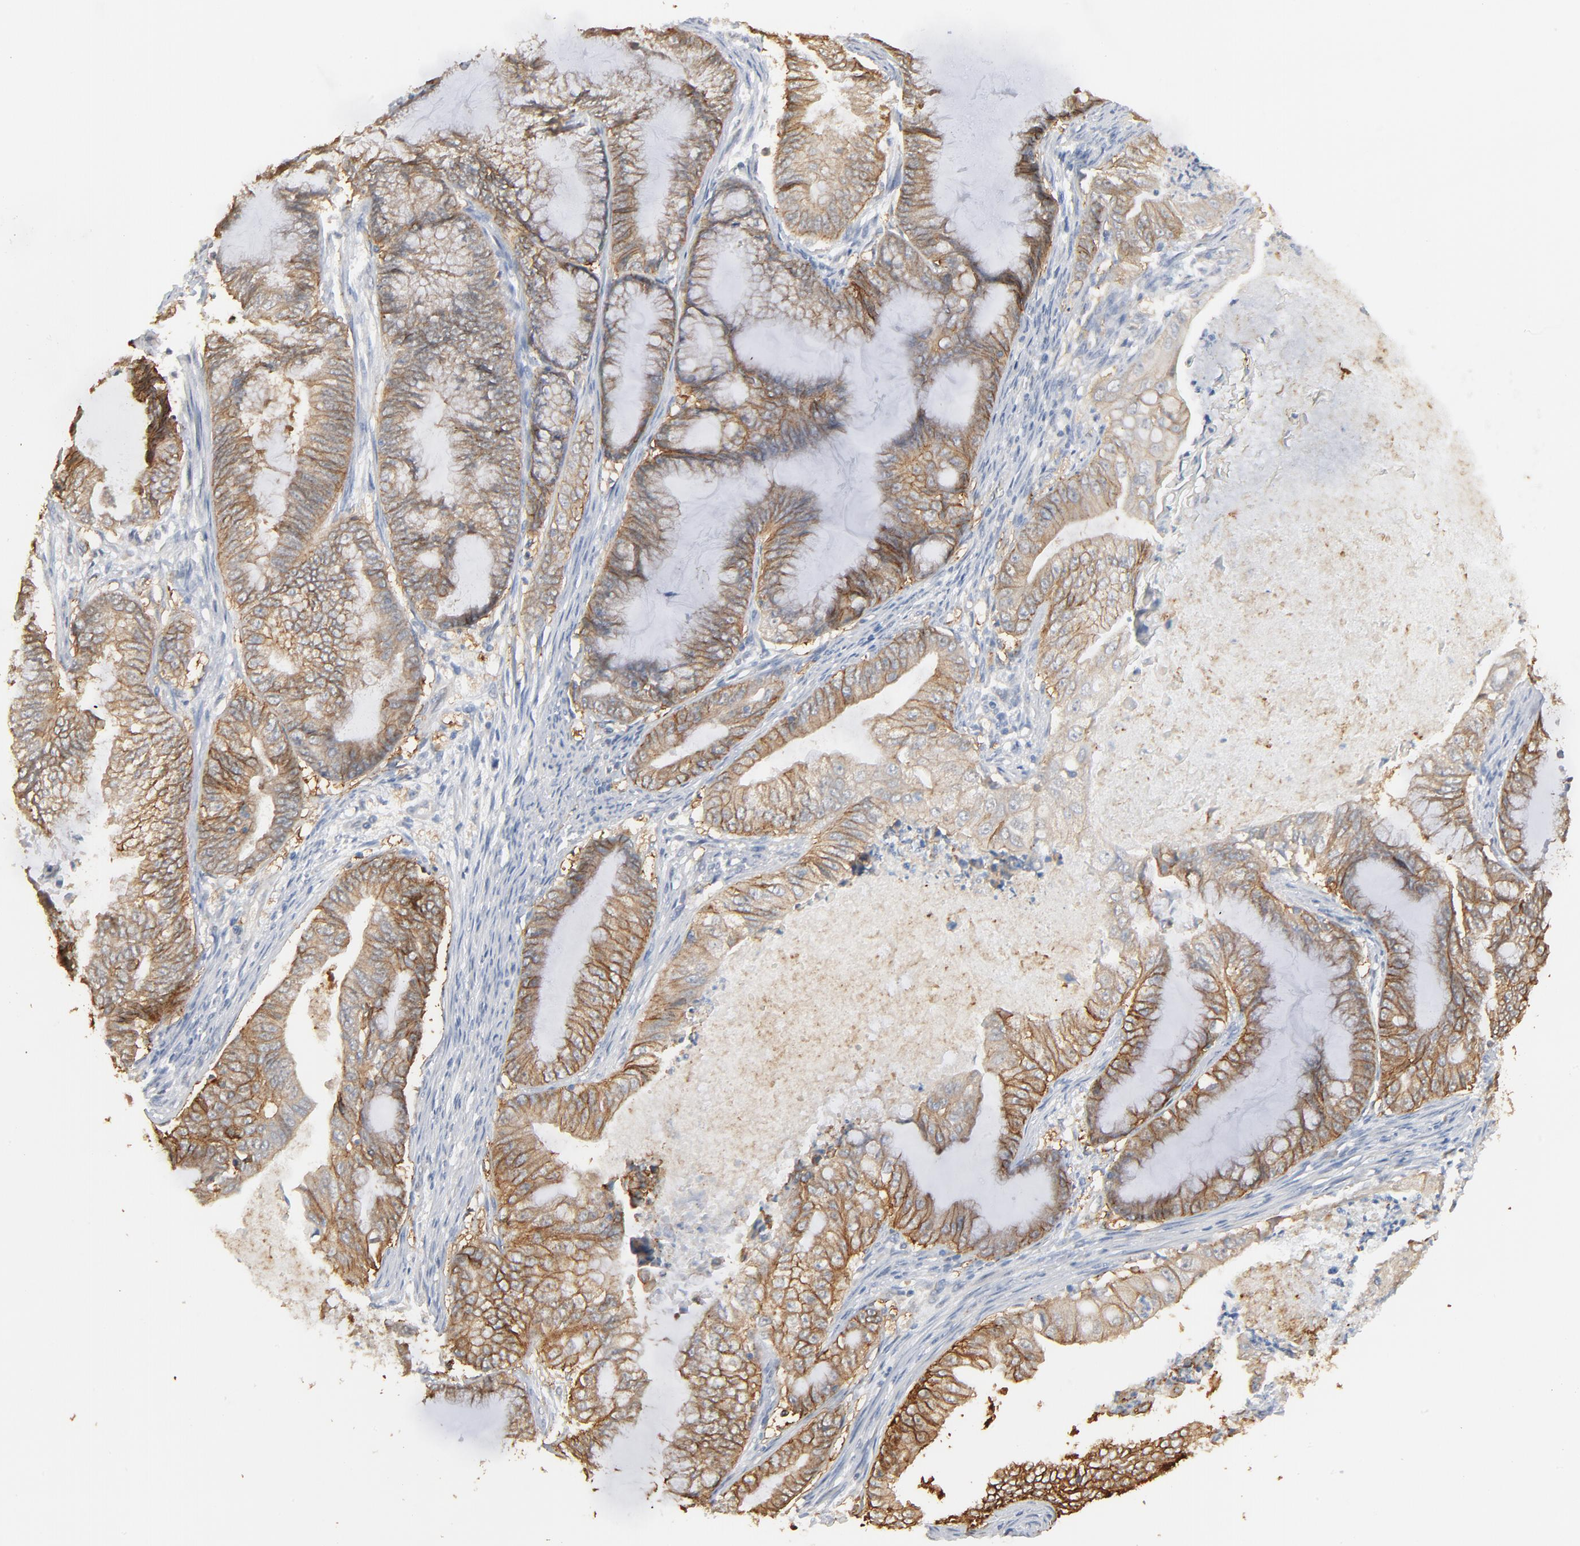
{"staining": {"intensity": "moderate", "quantity": ">75%", "location": "cytoplasmic/membranous"}, "tissue": "endometrial cancer", "cell_type": "Tumor cells", "image_type": "cancer", "snomed": [{"axis": "morphology", "description": "Adenocarcinoma, NOS"}, {"axis": "topography", "description": "Endometrium"}], "caption": "Tumor cells demonstrate medium levels of moderate cytoplasmic/membranous expression in approximately >75% of cells in human endometrial cancer (adenocarcinoma).", "gene": "EPCAM", "patient": {"sex": "female", "age": 63}}